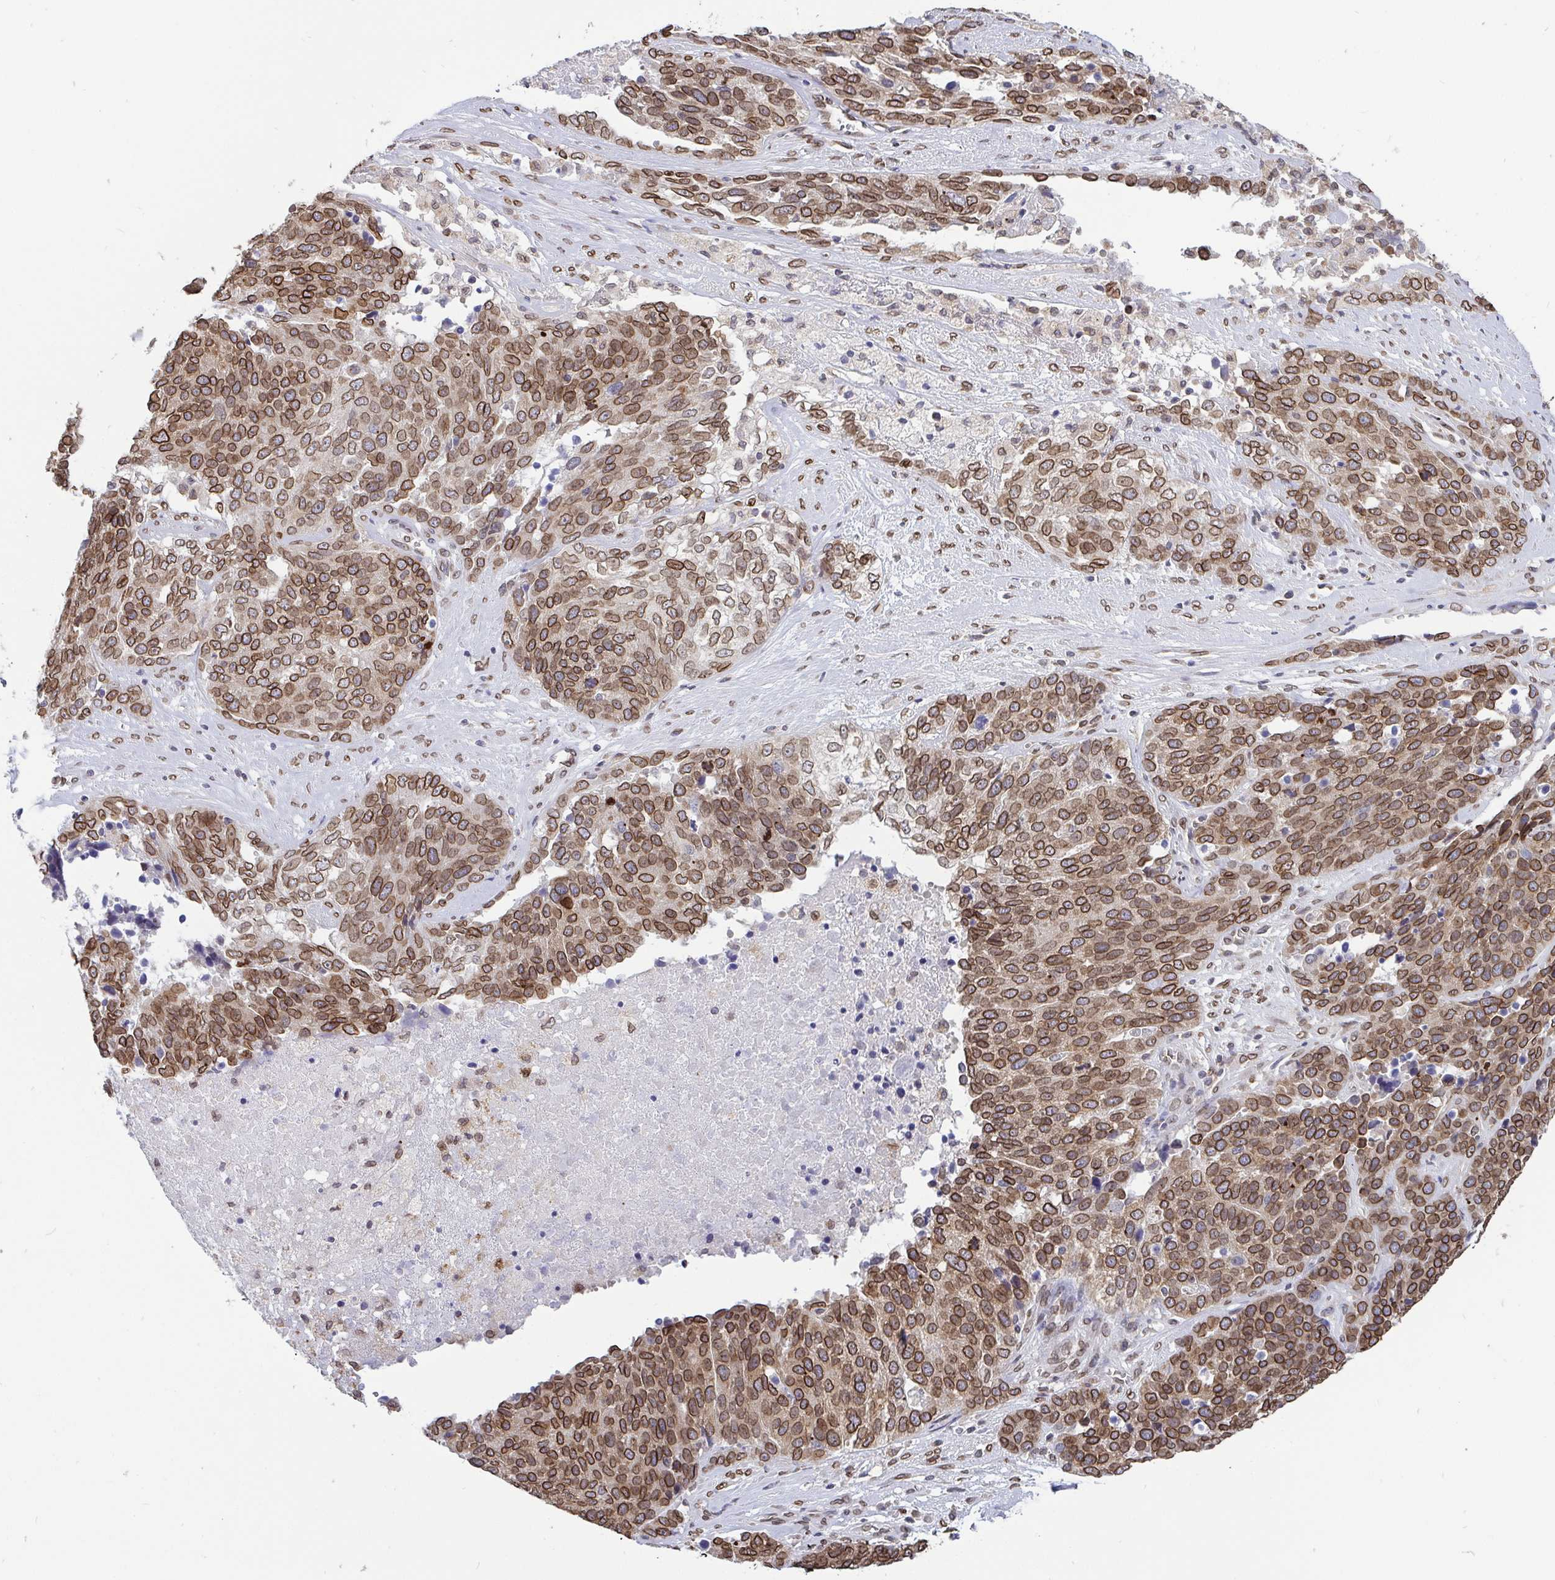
{"staining": {"intensity": "moderate", "quantity": ">75%", "location": "cytoplasmic/membranous,nuclear"}, "tissue": "ovarian cancer", "cell_type": "Tumor cells", "image_type": "cancer", "snomed": [{"axis": "morphology", "description": "Cystadenocarcinoma, serous, NOS"}, {"axis": "topography", "description": "Ovary"}], "caption": "Immunohistochemistry photomicrograph of neoplastic tissue: ovarian cancer (serous cystadenocarcinoma) stained using immunohistochemistry (IHC) reveals medium levels of moderate protein expression localized specifically in the cytoplasmic/membranous and nuclear of tumor cells, appearing as a cytoplasmic/membranous and nuclear brown color.", "gene": "EMD", "patient": {"sex": "female", "age": 44}}